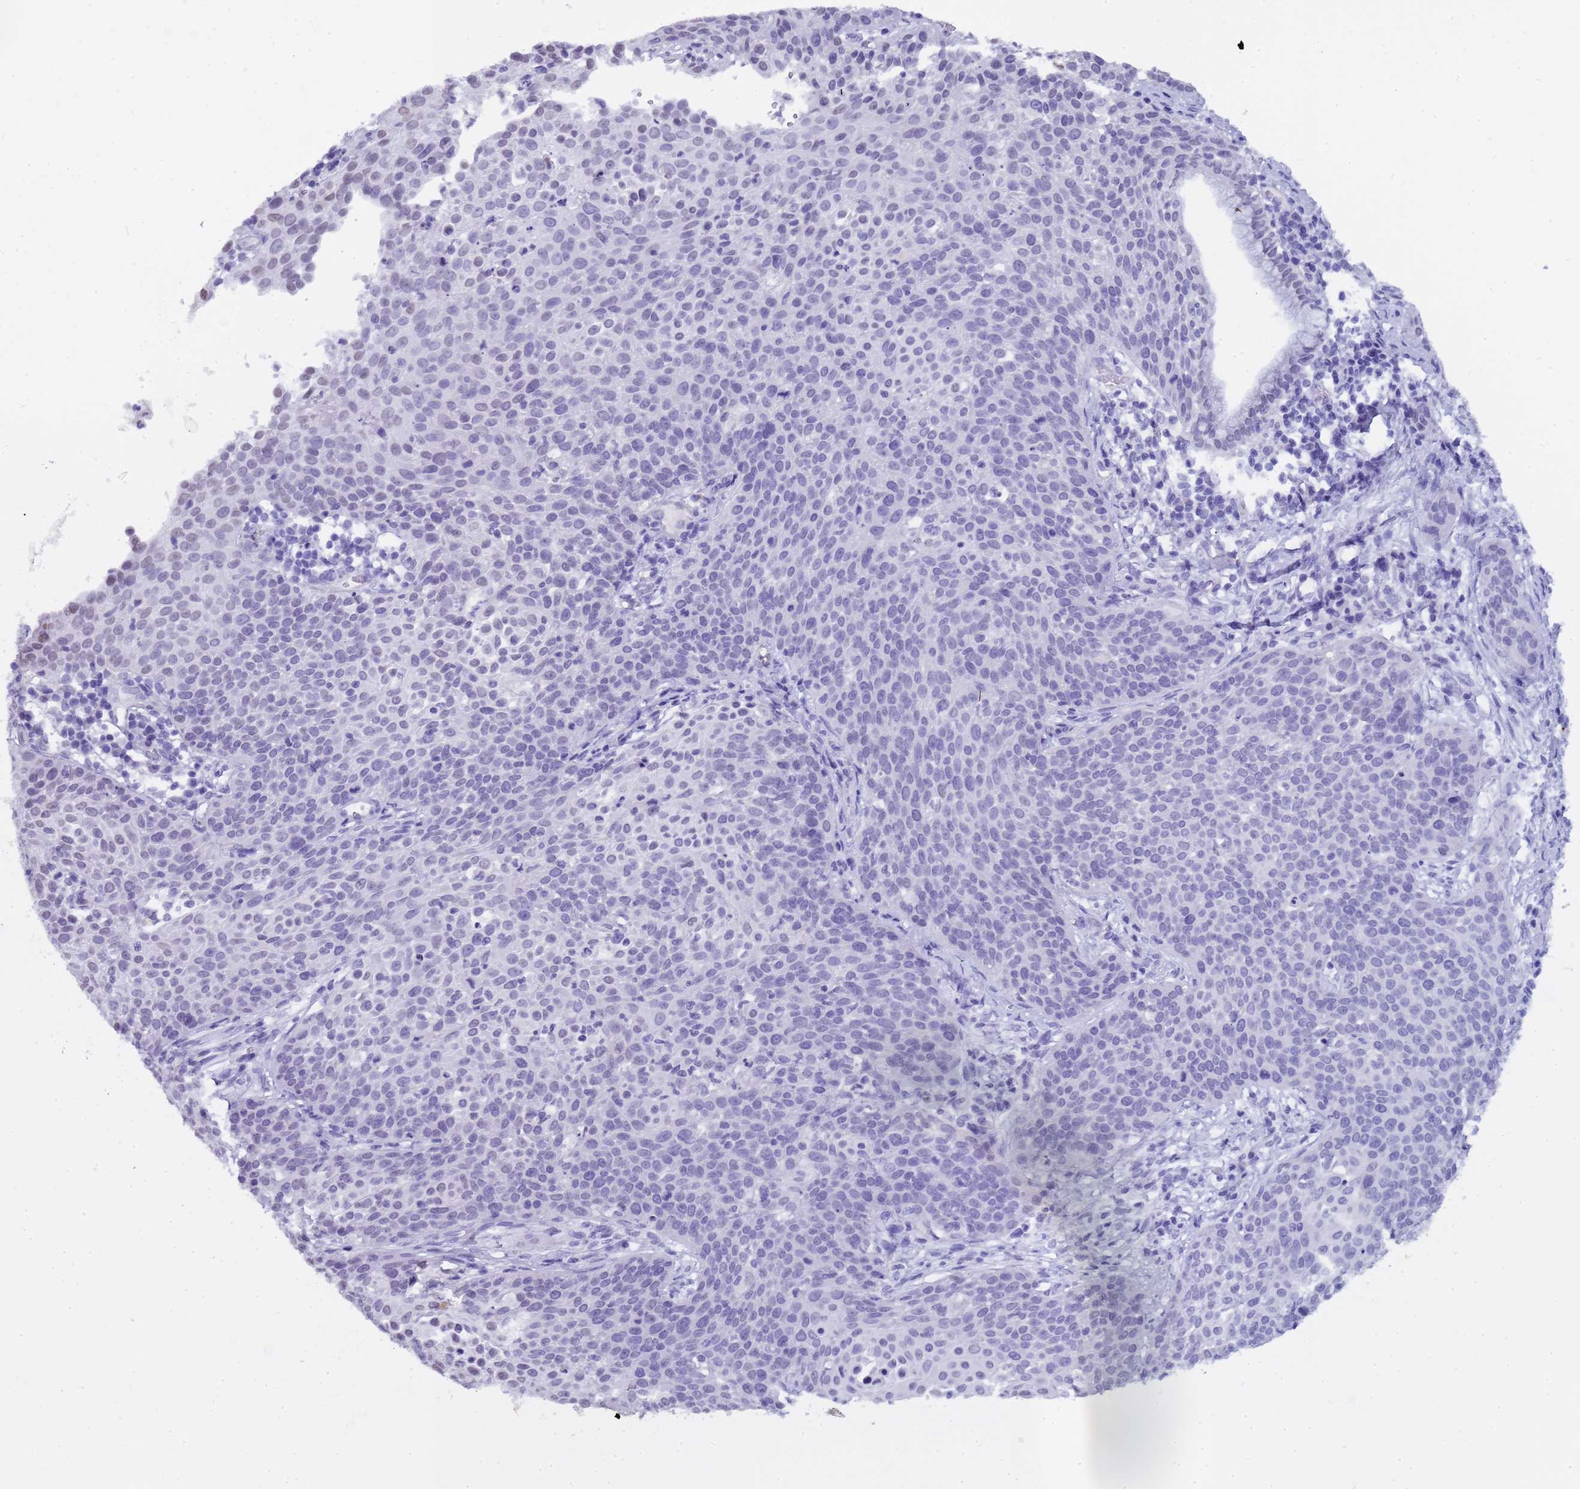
{"staining": {"intensity": "negative", "quantity": "none", "location": "none"}, "tissue": "cervical cancer", "cell_type": "Tumor cells", "image_type": "cancer", "snomed": [{"axis": "morphology", "description": "Squamous cell carcinoma, NOS"}, {"axis": "topography", "description": "Cervix"}], "caption": "High power microscopy histopathology image of an immunohistochemistry histopathology image of squamous cell carcinoma (cervical), revealing no significant positivity in tumor cells.", "gene": "CTRC", "patient": {"sex": "female", "age": 38}}